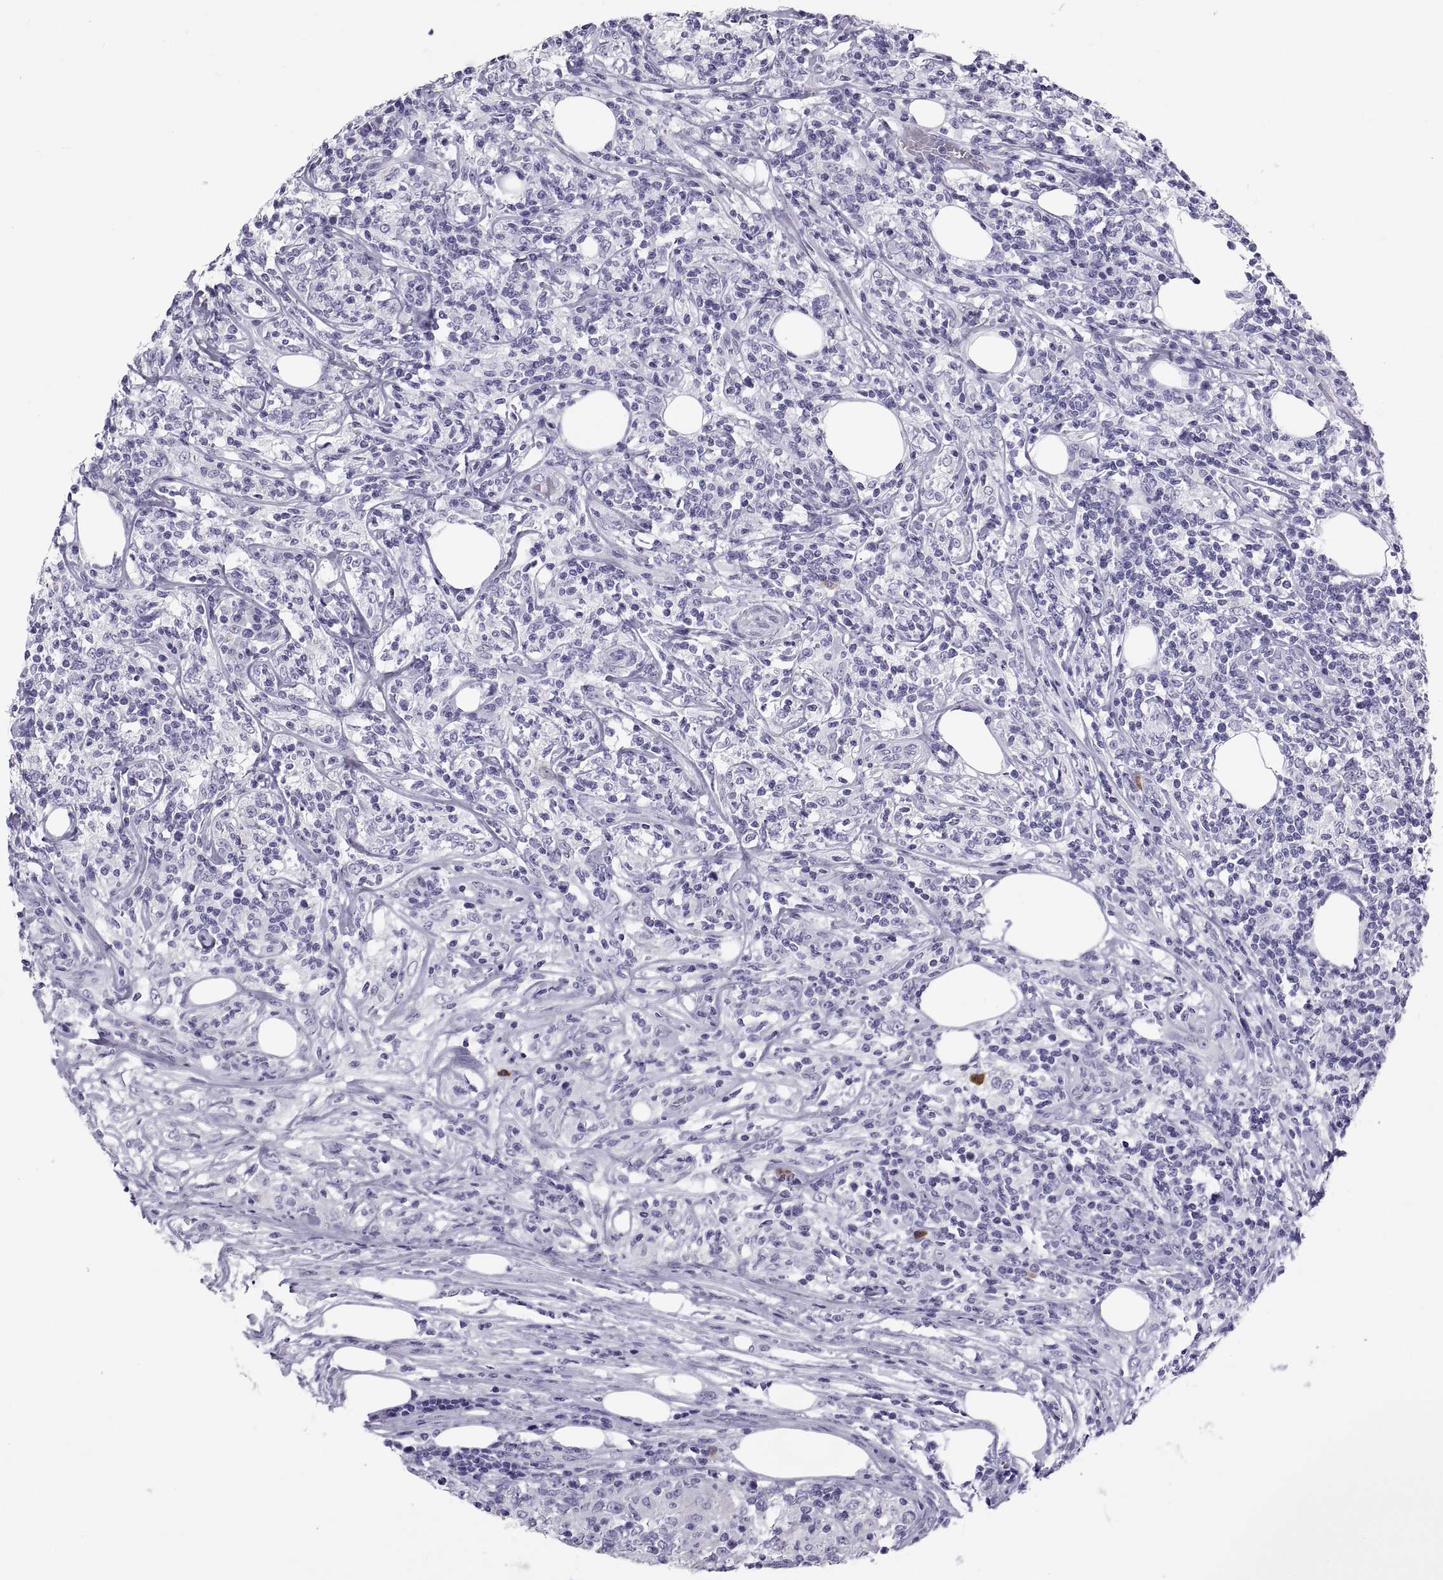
{"staining": {"intensity": "negative", "quantity": "none", "location": "none"}, "tissue": "lymphoma", "cell_type": "Tumor cells", "image_type": "cancer", "snomed": [{"axis": "morphology", "description": "Malignant lymphoma, non-Hodgkin's type, High grade"}, {"axis": "topography", "description": "Lymph node"}], "caption": "IHC histopathology image of neoplastic tissue: lymphoma stained with DAB demonstrates no significant protein staining in tumor cells.", "gene": "CT47A10", "patient": {"sex": "female", "age": 84}}